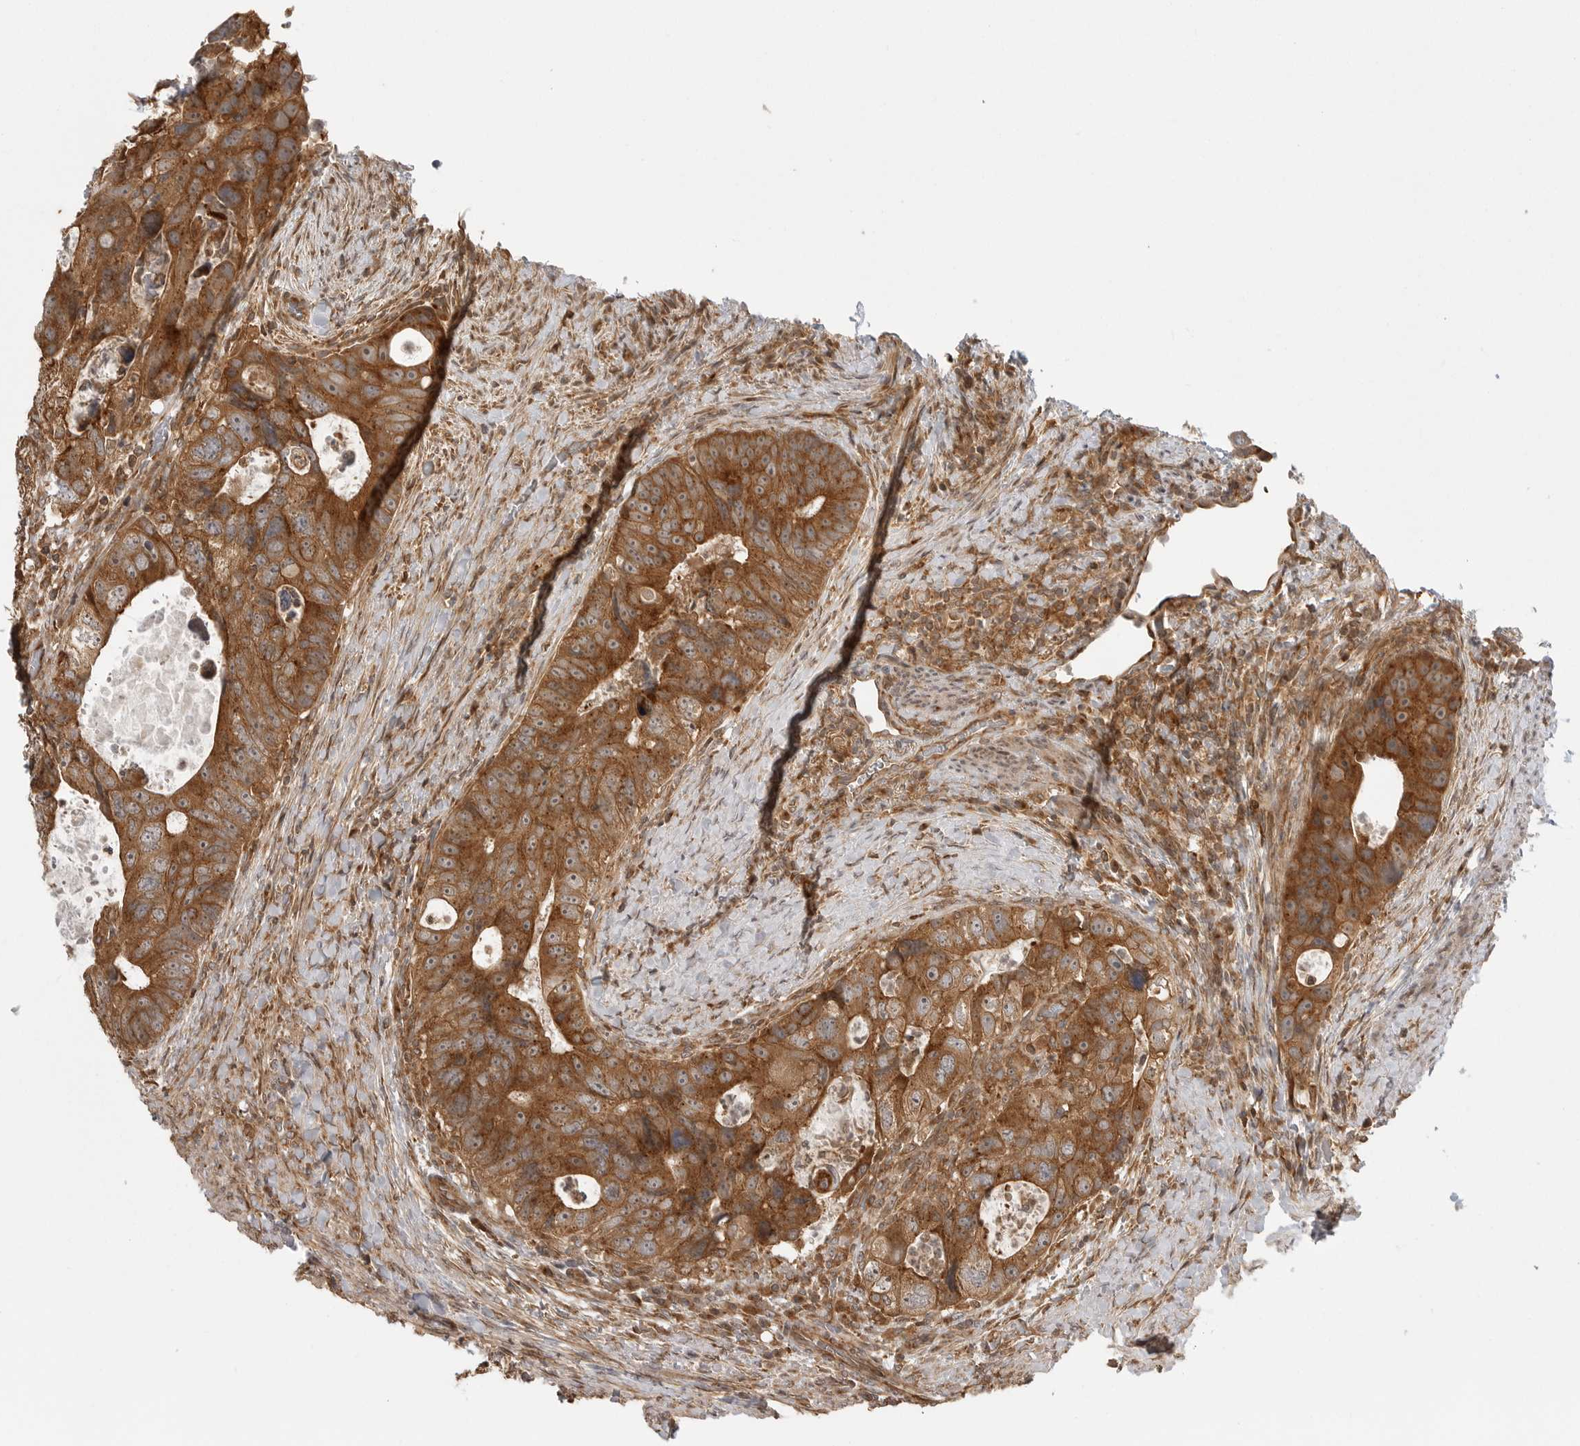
{"staining": {"intensity": "strong", "quantity": ">75%", "location": "cytoplasmic/membranous"}, "tissue": "colorectal cancer", "cell_type": "Tumor cells", "image_type": "cancer", "snomed": [{"axis": "morphology", "description": "Adenocarcinoma, NOS"}, {"axis": "topography", "description": "Rectum"}], "caption": "A high amount of strong cytoplasmic/membranous positivity is appreciated in approximately >75% of tumor cells in adenocarcinoma (colorectal) tissue.", "gene": "FAT3", "patient": {"sex": "male", "age": 59}}